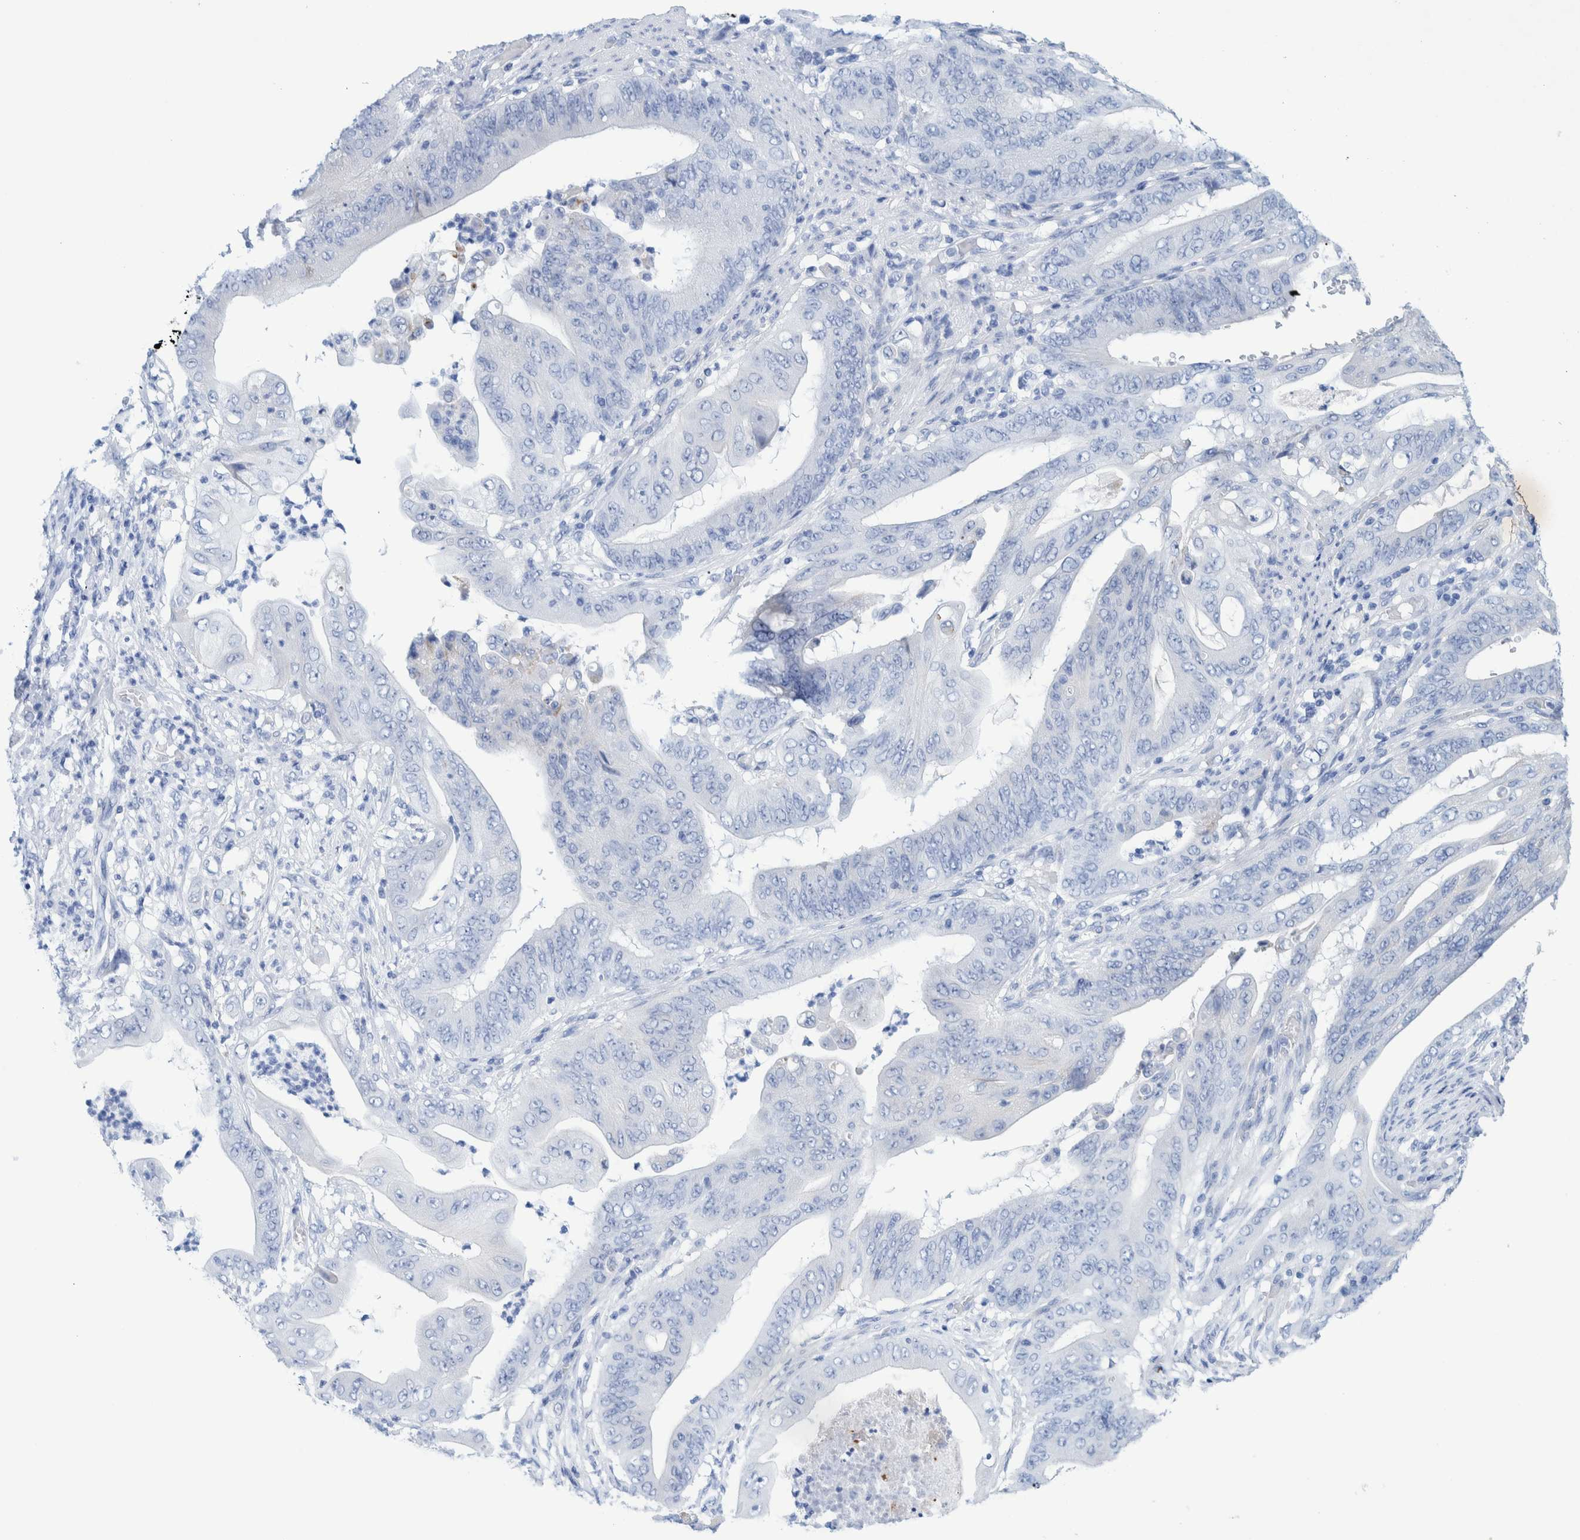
{"staining": {"intensity": "negative", "quantity": "none", "location": "none"}, "tissue": "stomach cancer", "cell_type": "Tumor cells", "image_type": "cancer", "snomed": [{"axis": "morphology", "description": "Adenocarcinoma, NOS"}, {"axis": "topography", "description": "Stomach"}], "caption": "IHC micrograph of neoplastic tissue: stomach adenocarcinoma stained with DAB demonstrates no significant protein positivity in tumor cells.", "gene": "PERP", "patient": {"sex": "female", "age": 73}}